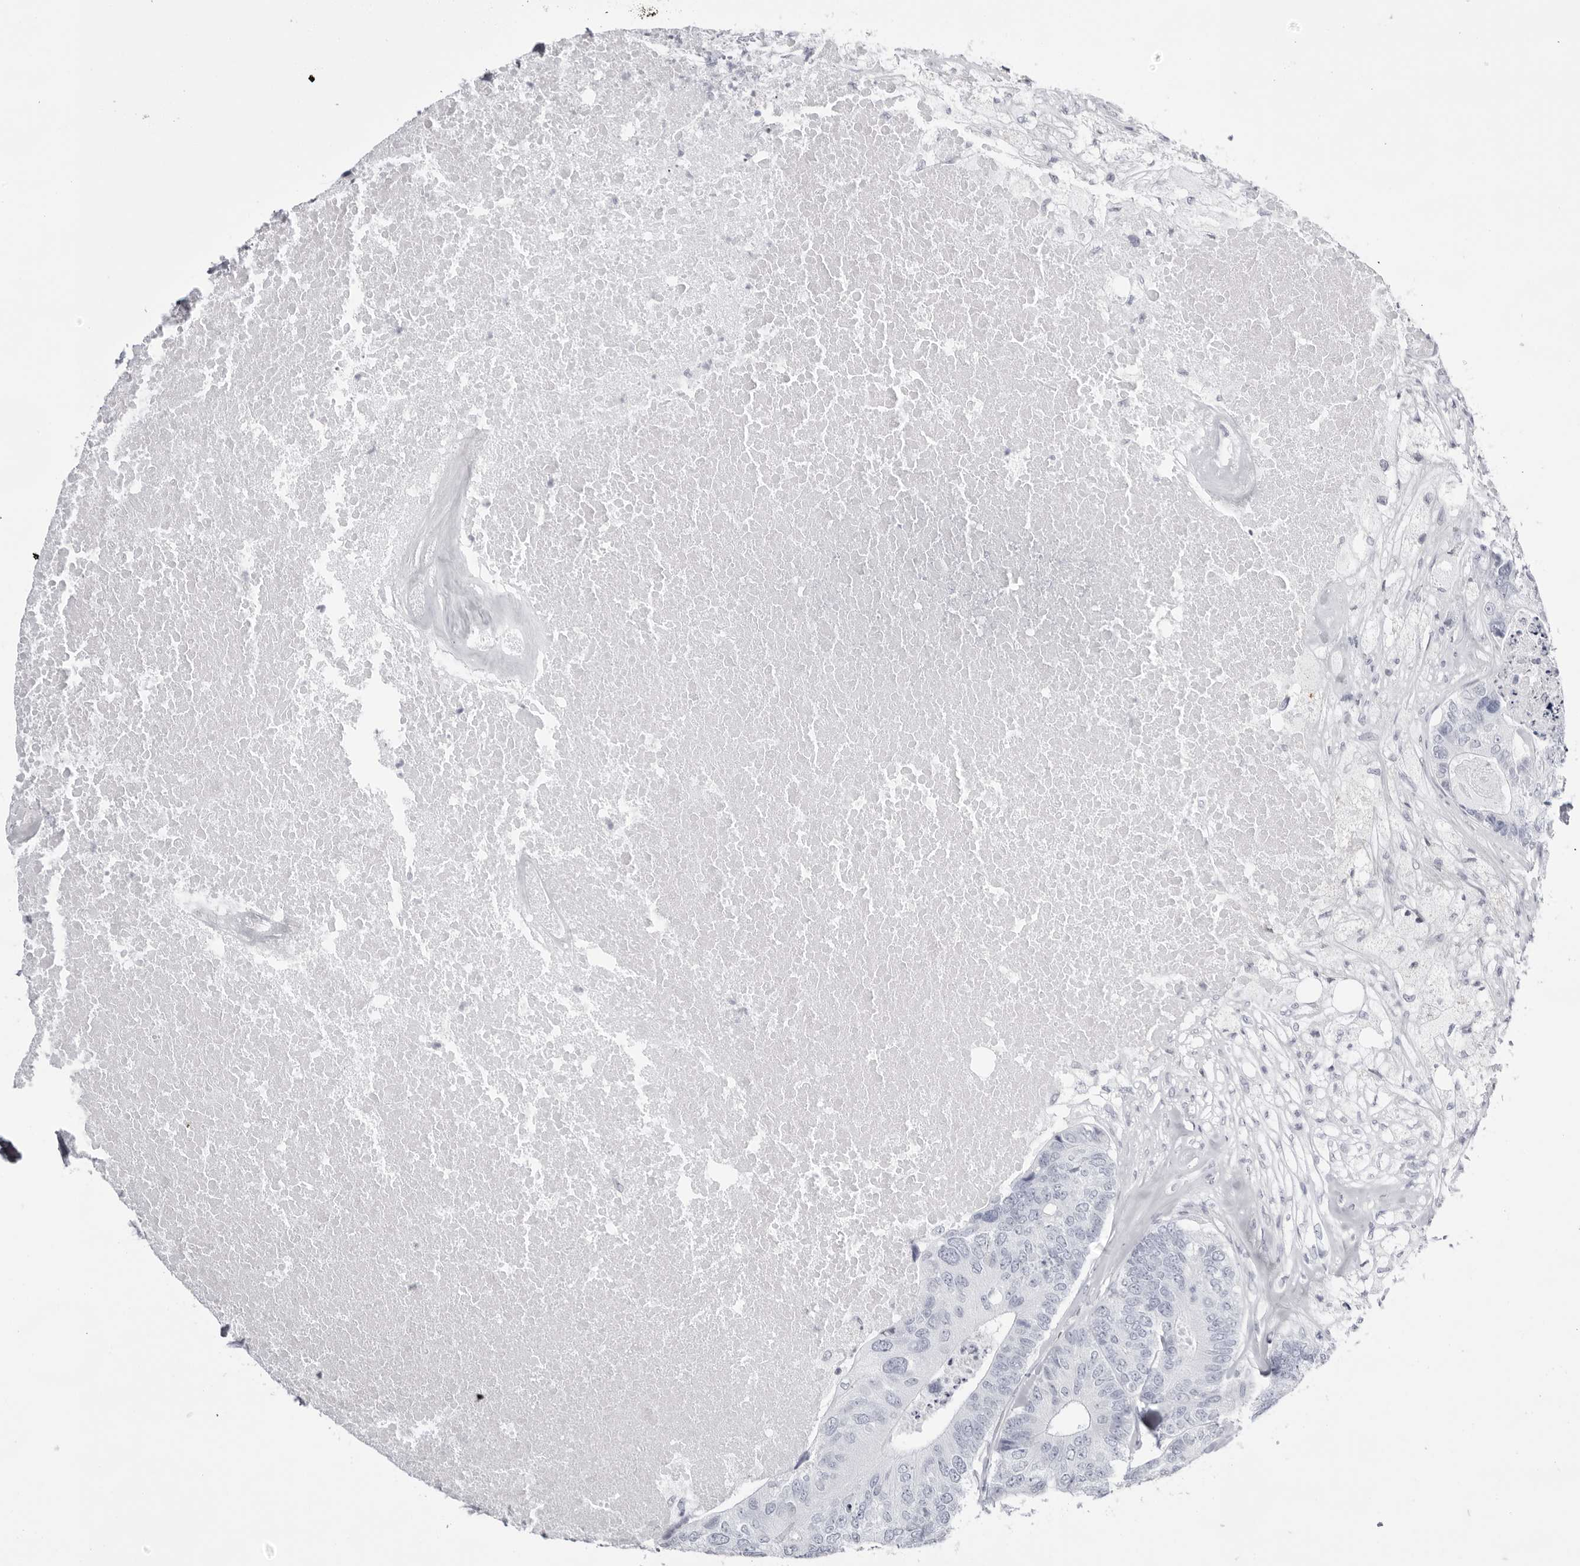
{"staining": {"intensity": "negative", "quantity": "none", "location": "none"}, "tissue": "colorectal cancer", "cell_type": "Tumor cells", "image_type": "cancer", "snomed": [{"axis": "morphology", "description": "Adenocarcinoma, NOS"}, {"axis": "topography", "description": "Colon"}], "caption": "An image of colorectal adenocarcinoma stained for a protein reveals no brown staining in tumor cells.", "gene": "TMOD4", "patient": {"sex": "female", "age": 67}}